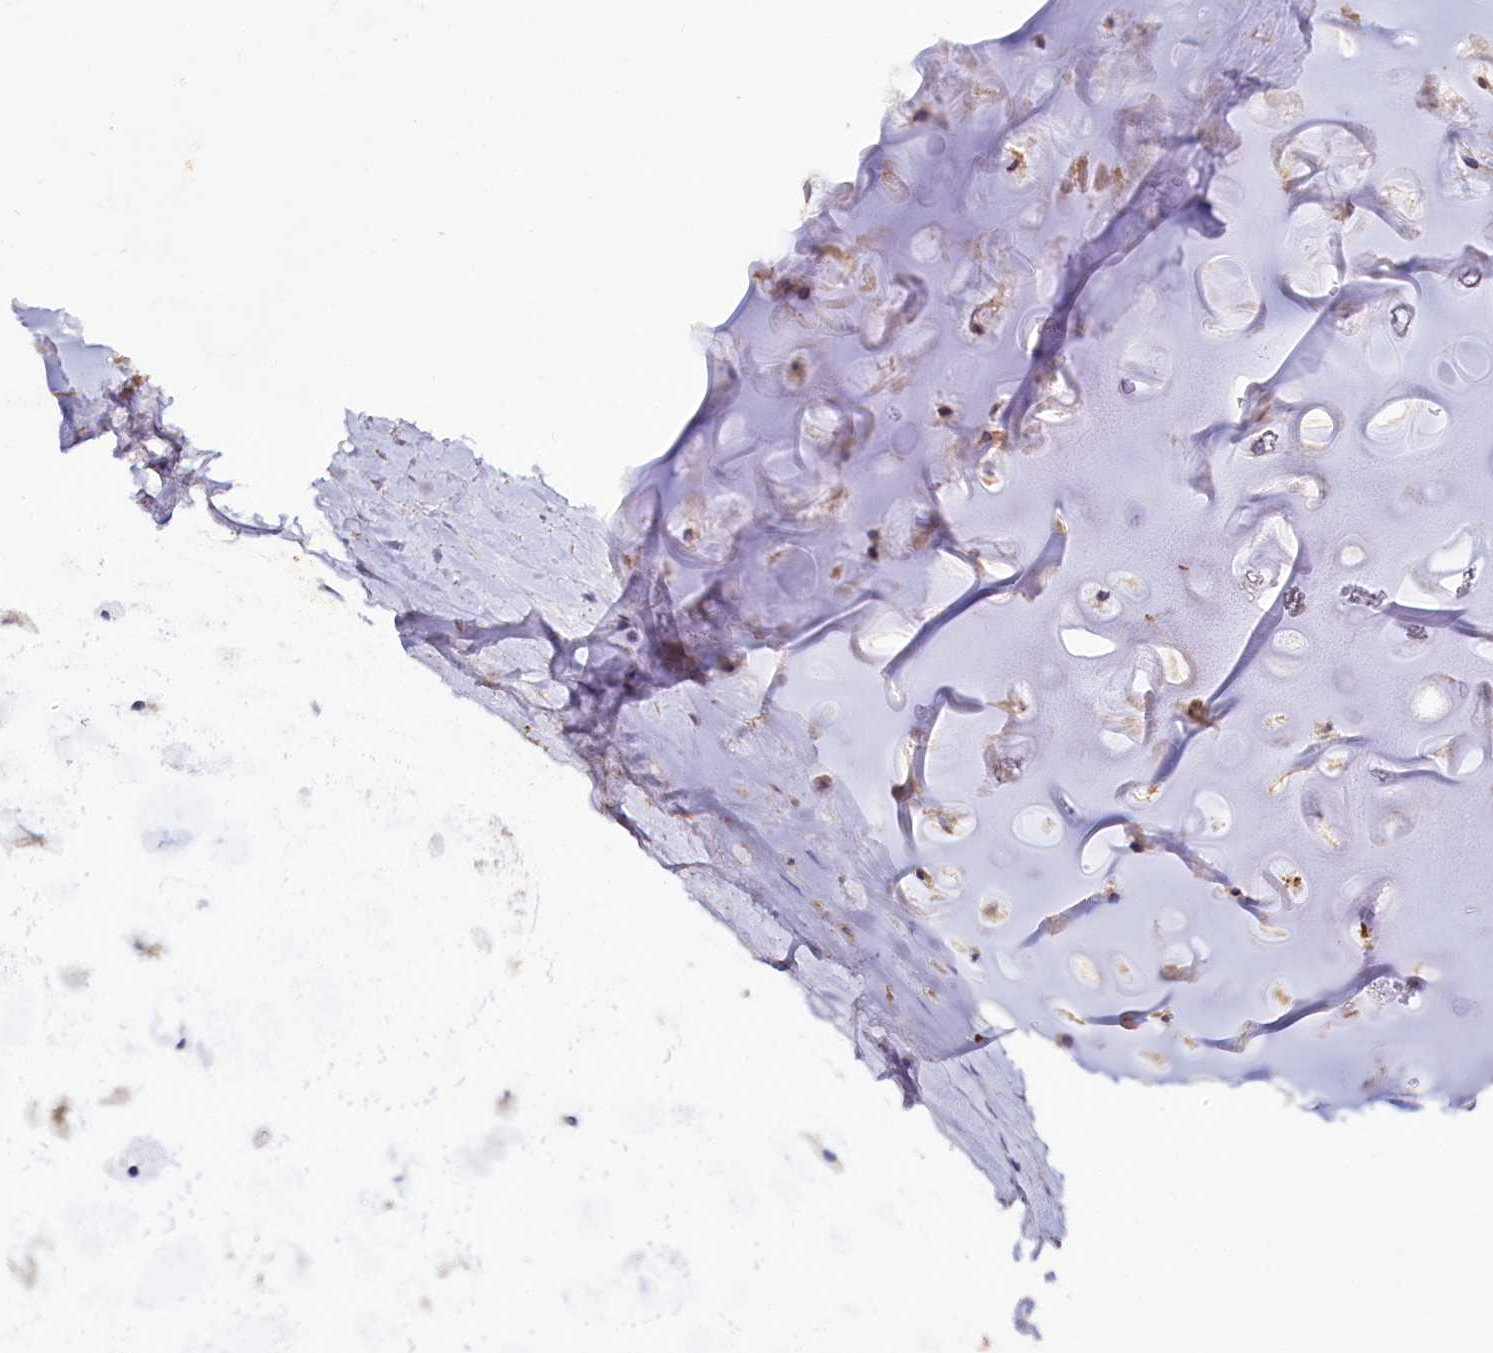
{"staining": {"intensity": "negative", "quantity": "none", "location": "none"}, "tissue": "adipose tissue", "cell_type": "Adipocytes", "image_type": "normal", "snomed": [{"axis": "morphology", "description": "Normal tissue, NOS"}, {"axis": "topography", "description": "Lymph node"}, {"axis": "topography", "description": "Bronchus"}], "caption": "The immunohistochemistry (IHC) histopathology image has no significant staining in adipocytes of adipose tissue.", "gene": "ETFBKMT", "patient": {"sex": "male", "age": 63}}